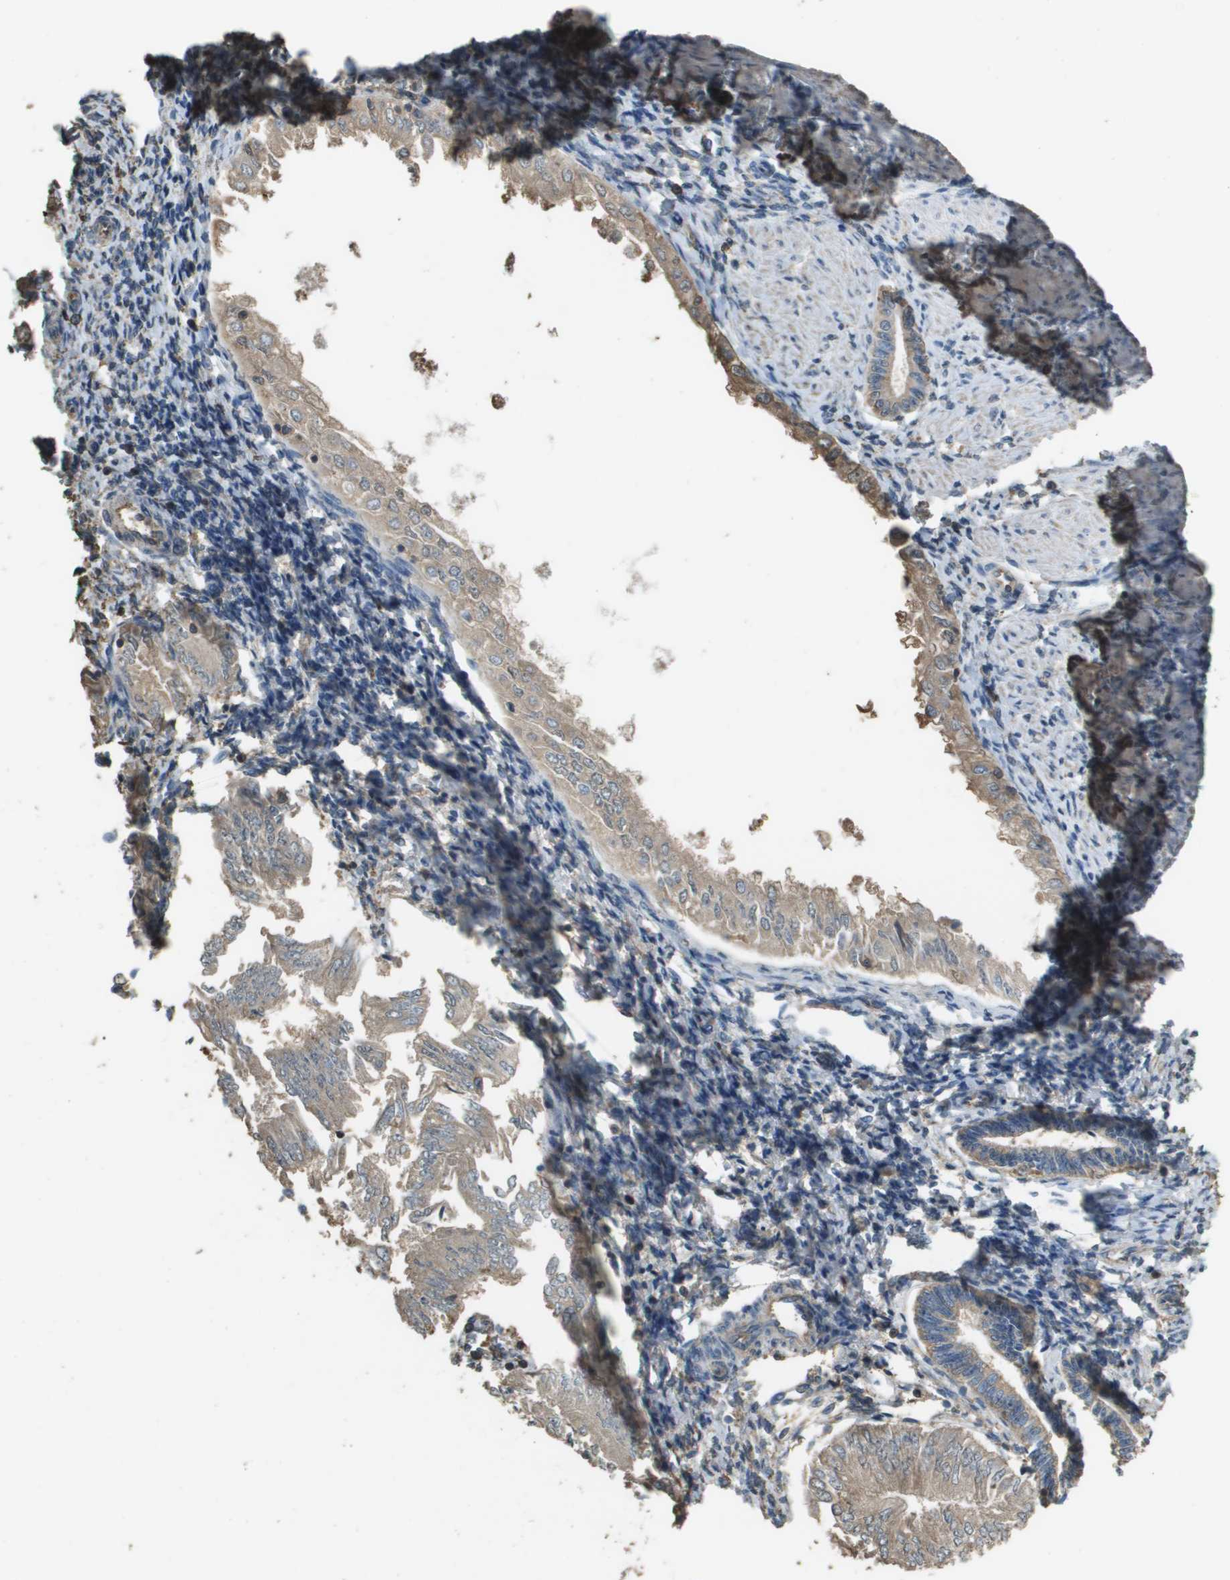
{"staining": {"intensity": "weak", "quantity": ">75%", "location": "cytoplasmic/membranous"}, "tissue": "endometrial cancer", "cell_type": "Tumor cells", "image_type": "cancer", "snomed": [{"axis": "morphology", "description": "Adenocarcinoma, NOS"}, {"axis": "topography", "description": "Endometrium"}], "caption": "High-power microscopy captured an IHC image of endometrial cancer (adenocarcinoma), revealing weak cytoplasmic/membranous expression in approximately >75% of tumor cells. Immunohistochemistry stains the protein in brown and the nuclei are stained blue.", "gene": "MS4A7", "patient": {"sex": "female", "age": 53}}